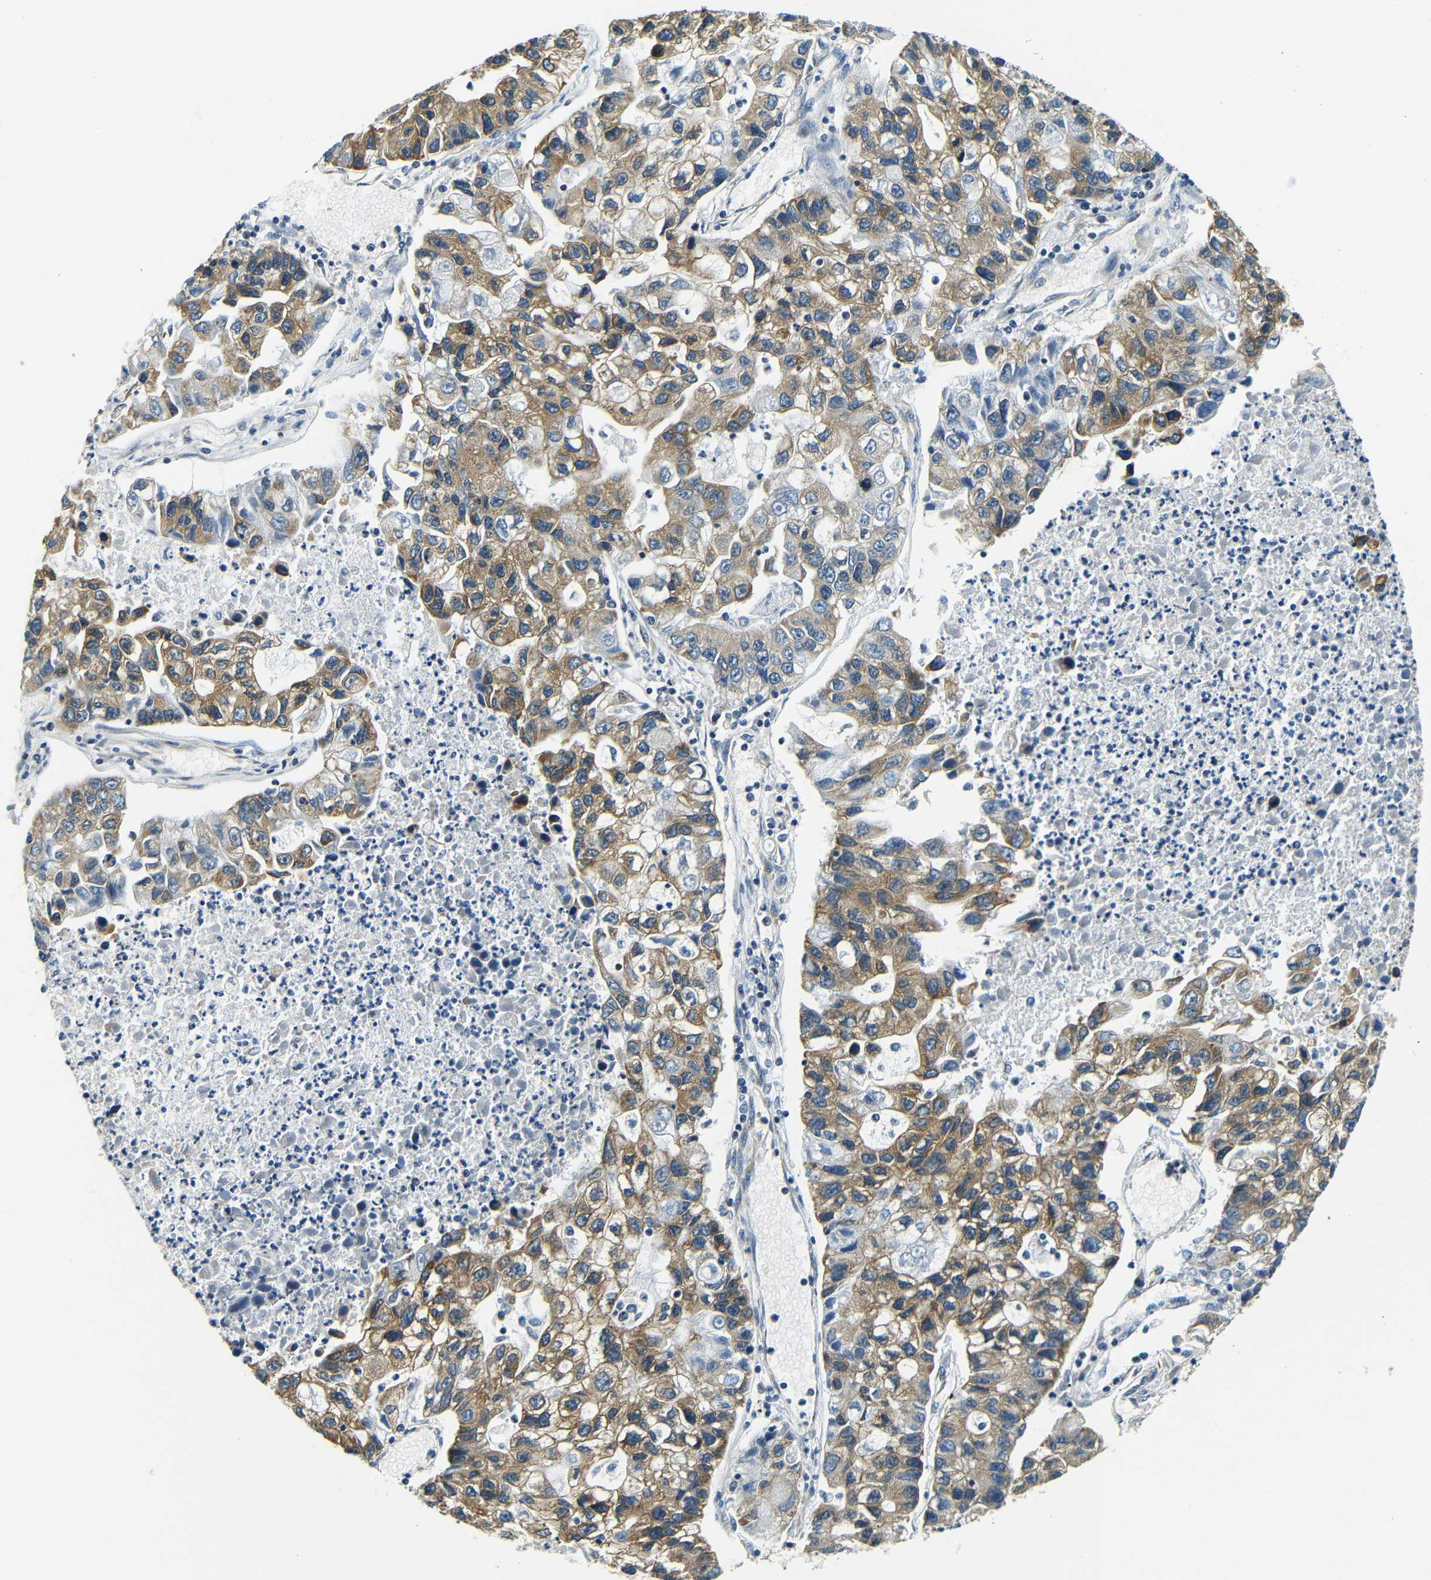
{"staining": {"intensity": "moderate", "quantity": ">75%", "location": "cytoplasmic/membranous"}, "tissue": "lung cancer", "cell_type": "Tumor cells", "image_type": "cancer", "snomed": [{"axis": "morphology", "description": "Adenocarcinoma, NOS"}, {"axis": "topography", "description": "Lung"}], "caption": "Immunohistochemical staining of lung adenocarcinoma displays medium levels of moderate cytoplasmic/membranous expression in about >75% of tumor cells.", "gene": "VAPB", "patient": {"sex": "female", "age": 51}}